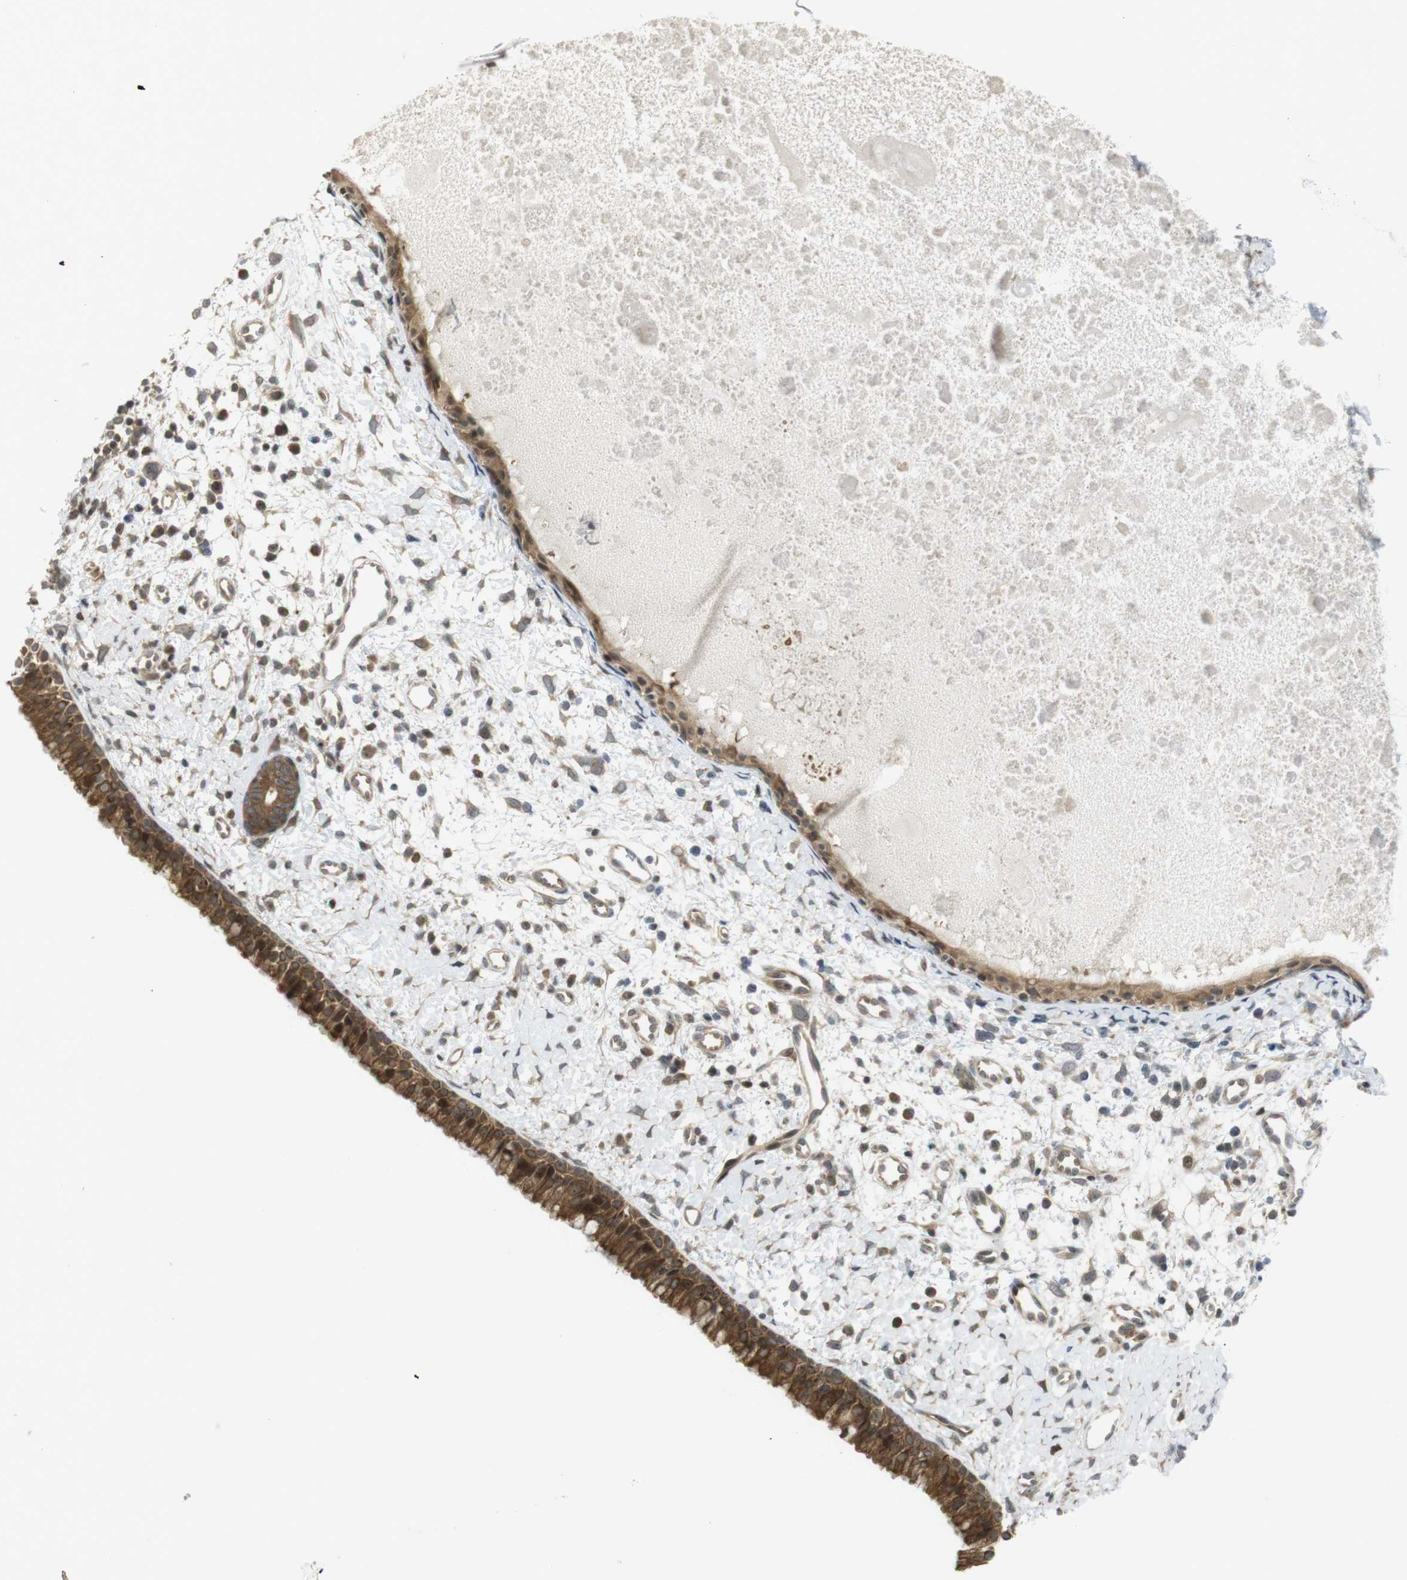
{"staining": {"intensity": "strong", "quantity": ">75%", "location": "cytoplasmic/membranous"}, "tissue": "nasopharynx", "cell_type": "Respiratory epithelial cells", "image_type": "normal", "snomed": [{"axis": "morphology", "description": "Normal tissue, NOS"}, {"axis": "topography", "description": "Nasopharynx"}], "caption": "Protein analysis of unremarkable nasopharynx shows strong cytoplasmic/membranous positivity in about >75% of respiratory epithelial cells.", "gene": "CC2D1A", "patient": {"sex": "male", "age": 22}}